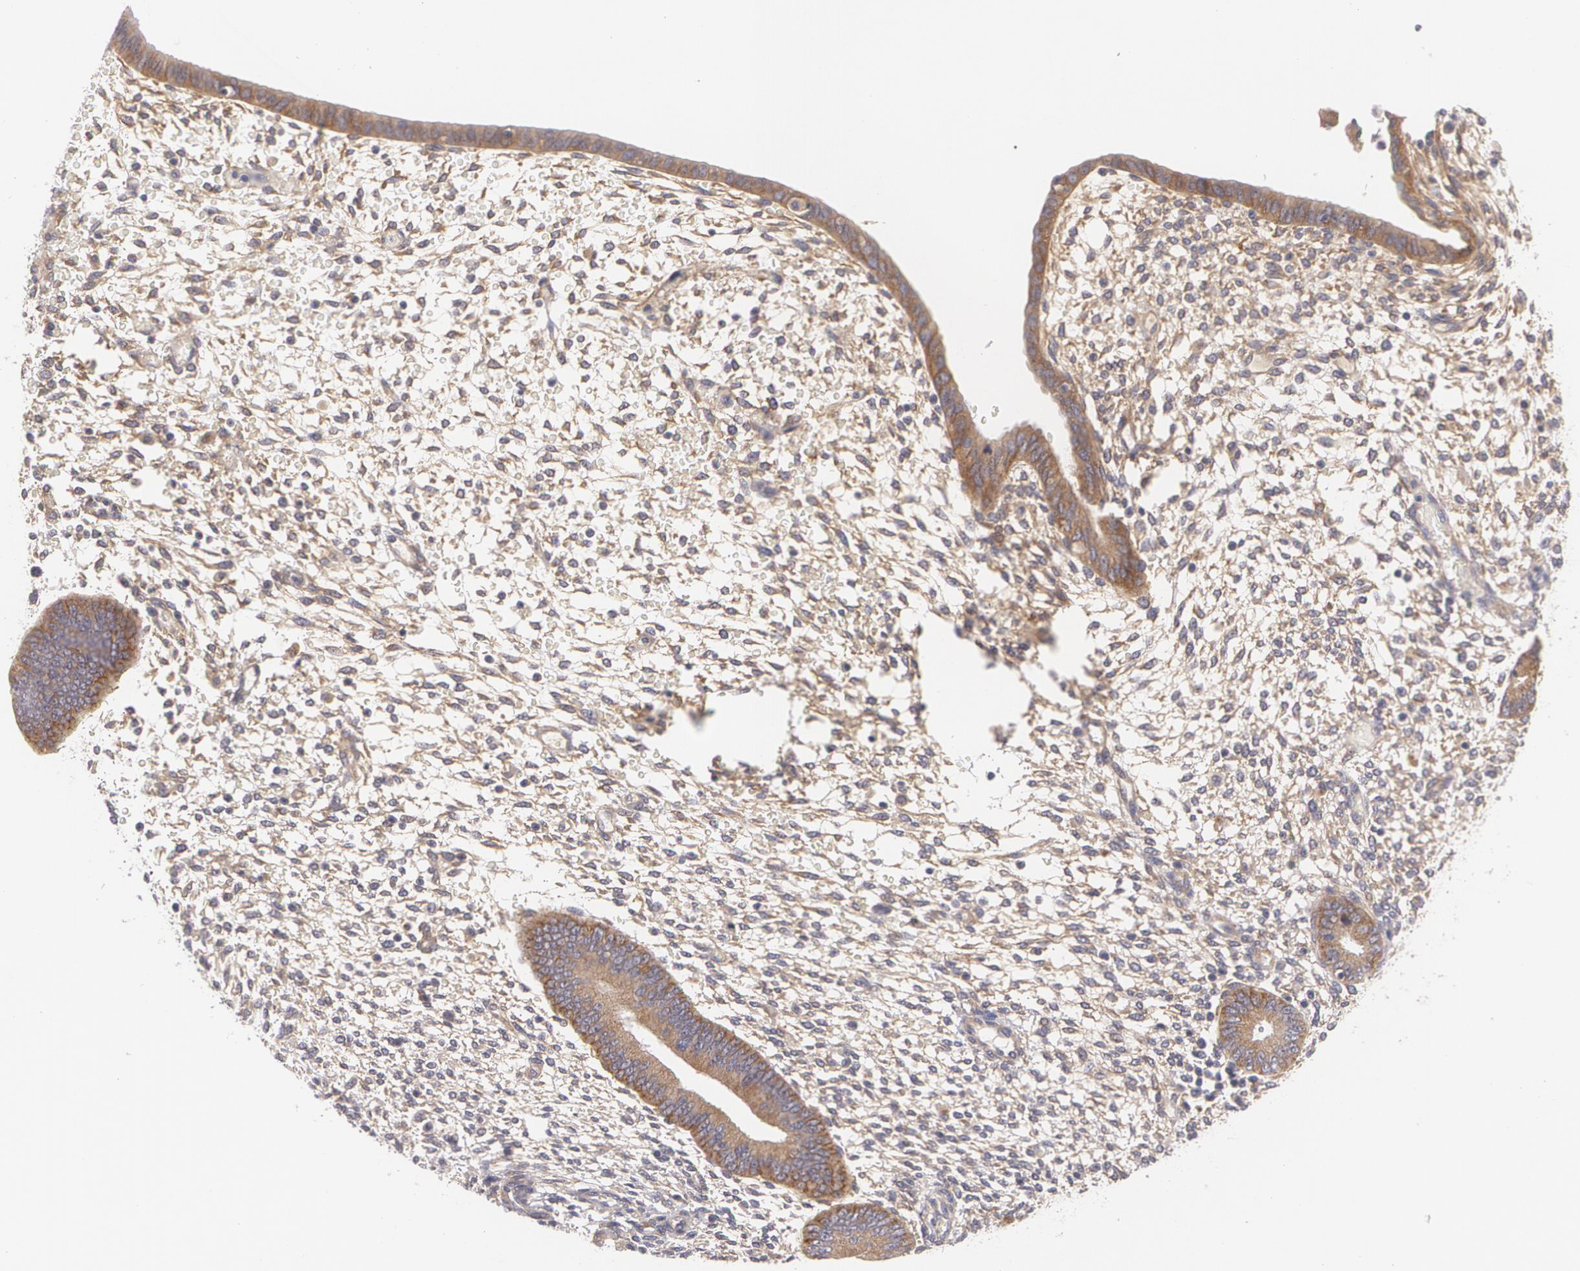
{"staining": {"intensity": "moderate", "quantity": "25%-75%", "location": "cytoplasmic/membranous"}, "tissue": "endometrium", "cell_type": "Cells in endometrial stroma", "image_type": "normal", "snomed": [{"axis": "morphology", "description": "Normal tissue, NOS"}, {"axis": "topography", "description": "Endometrium"}], "caption": "Protein analysis of unremarkable endometrium shows moderate cytoplasmic/membranous positivity in about 25%-75% of cells in endometrial stroma. (DAB IHC with brightfield microscopy, high magnification).", "gene": "CASK", "patient": {"sex": "female", "age": 42}}